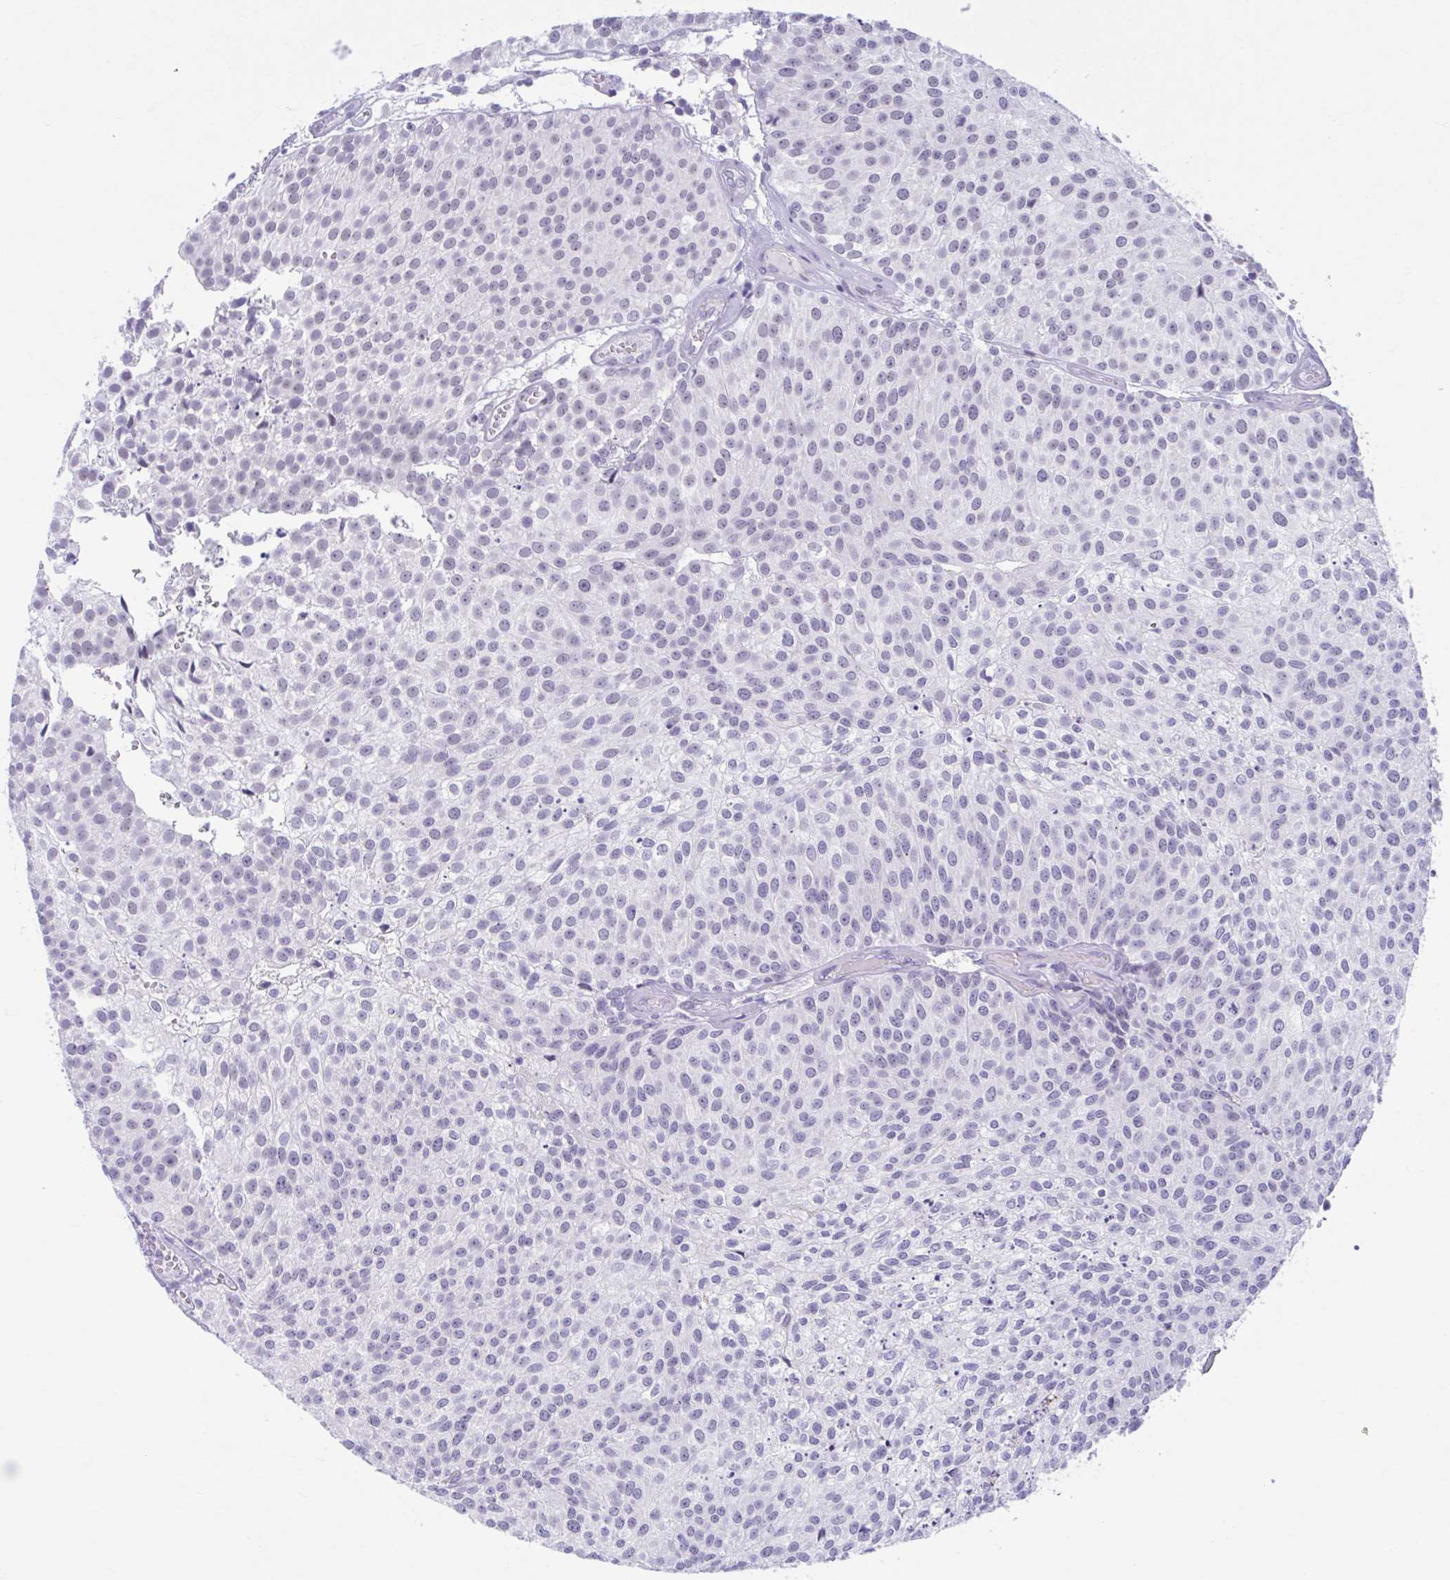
{"staining": {"intensity": "weak", "quantity": "25%-75%", "location": "nuclear"}, "tissue": "urothelial cancer", "cell_type": "Tumor cells", "image_type": "cancer", "snomed": [{"axis": "morphology", "description": "Urothelial carcinoma, Low grade"}, {"axis": "topography", "description": "Urinary bladder"}], "caption": "A photomicrograph of urothelial carcinoma (low-grade) stained for a protein demonstrates weak nuclear brown staining in tumor cells.", "gene": "CCDC105", "patient": {"sex": "female", "age": 79}}